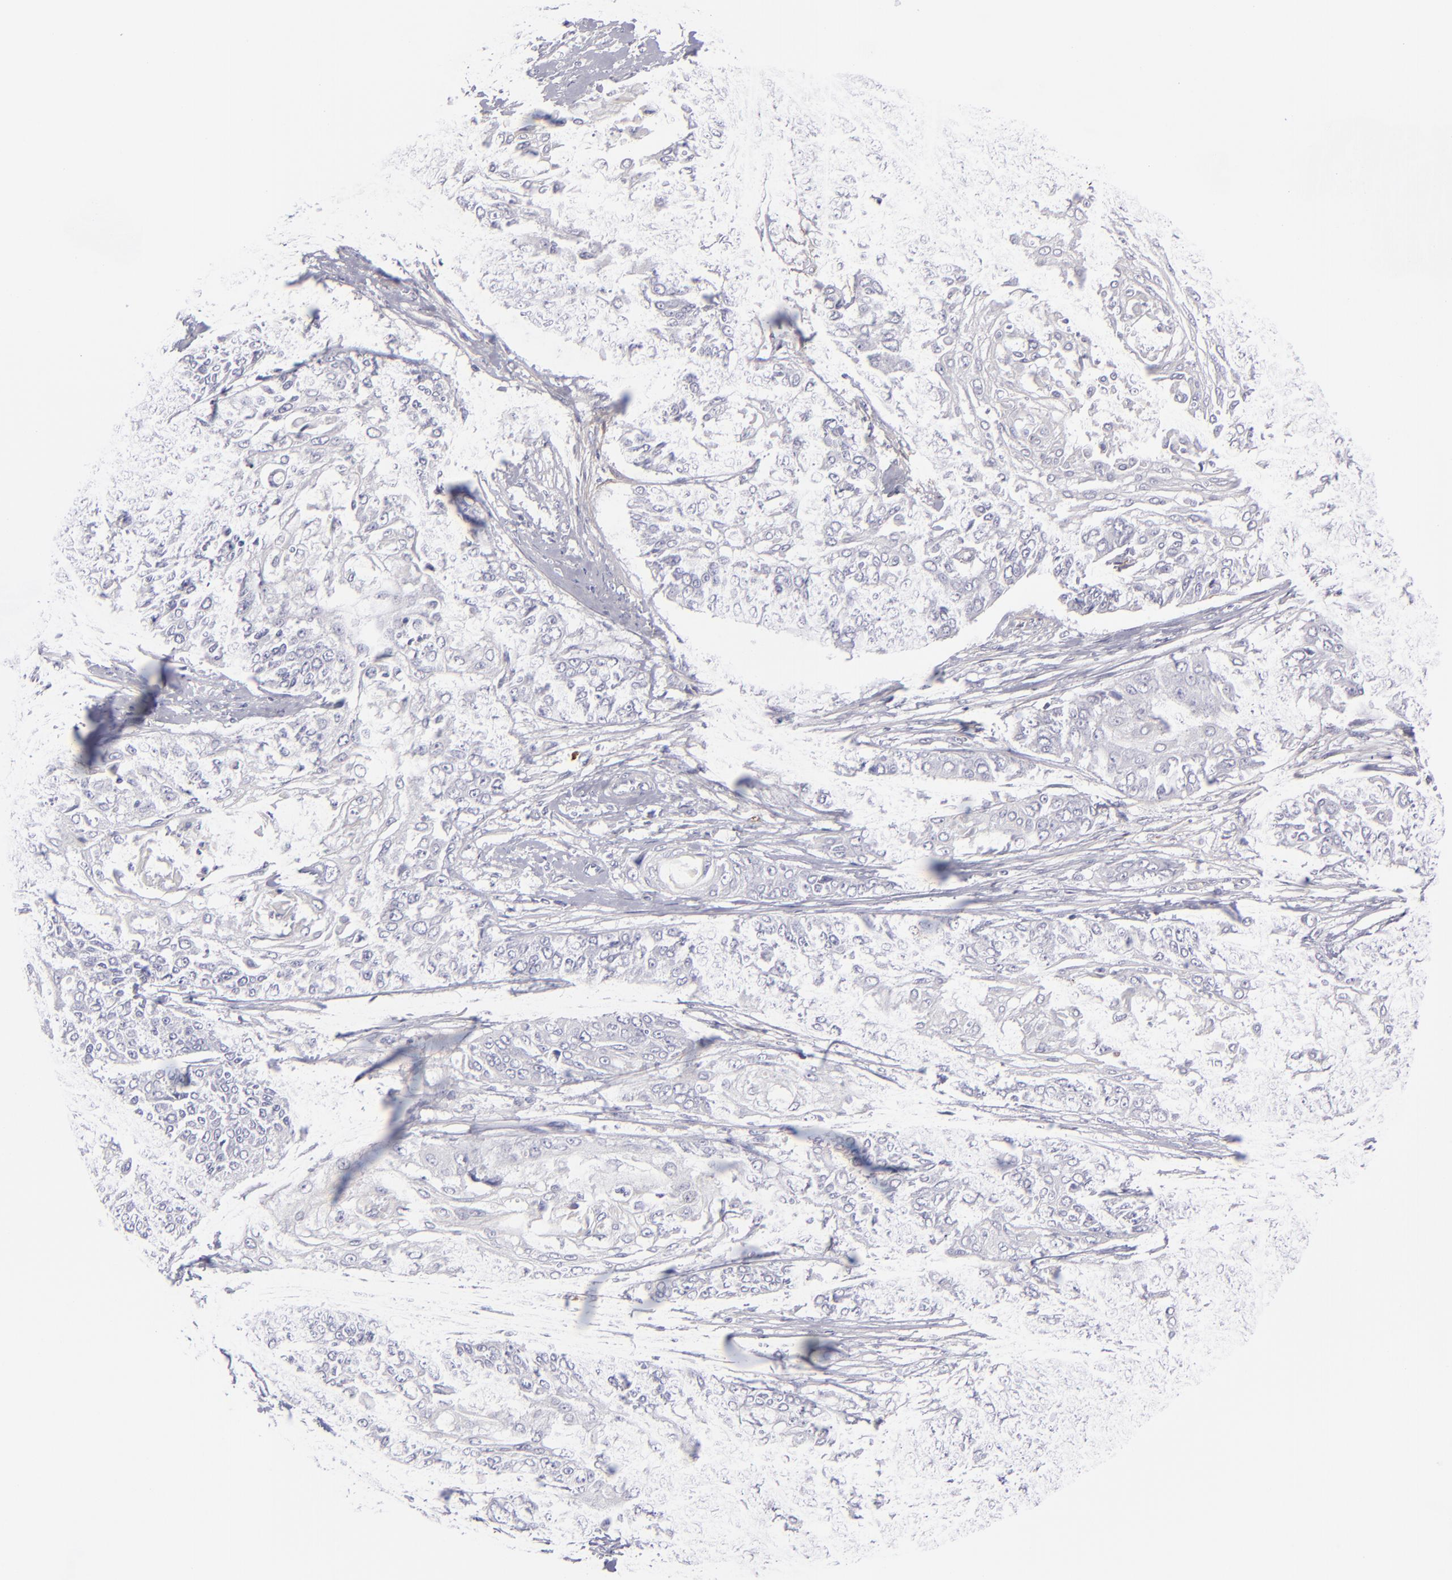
{"staining": {"intensity": "negative", "quantity": "none", "location": "none"}, "tissue": "cervical cancer", "cell_type": "Tumor cells", "image_type": "cancer", "snomed": [{"axis": "morphology", "description": "Squamous cell carcinoma, NOS"}, {"axis": "topography", "description": "Cervix"}], "caption": "Image shows no protein positivity in tumor cells of cervical squamous cell carcinoma tissue. (Stains: DAB (3,3'-diaminobenzidine) immunohistochemistry (IHC) with hematoxylin counter stain, Microscopy: brightfield microscopy at high magnification).", "gene": "ANPEP", "patient": {"sex": "female", "age": 64}}